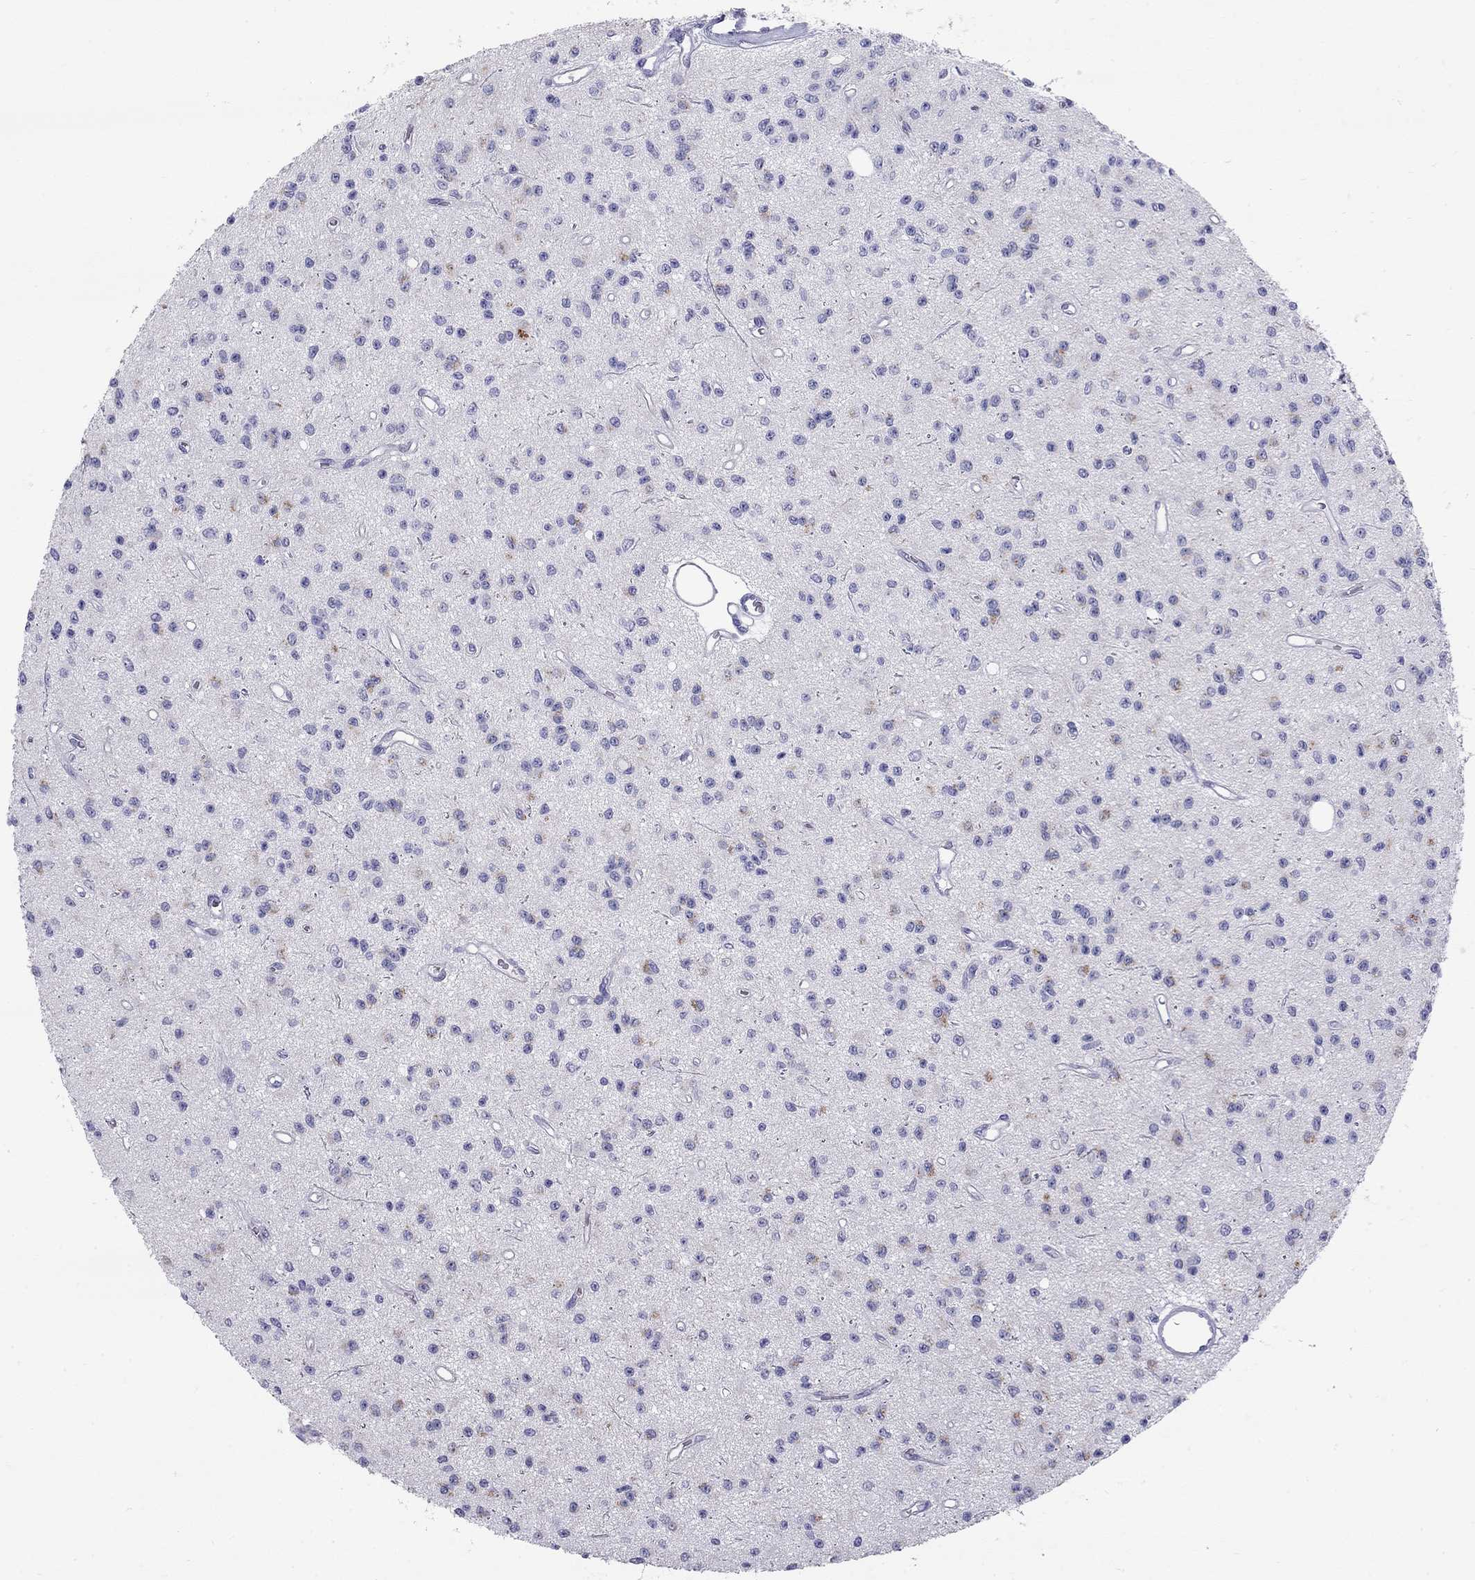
{"staining": {"intensity": "negative", "quantity": "none", "location": "none"}, "tissue": "glioma", "cell_type": "Tumor cells", "image_type": "cancer", "snomed": [{"axis": "morphology", "description": "Glioma, malignant, Low grade"}, {"axis": "topography", "description": "Brain"}], "caption": "Low-grade glioma (malignant) was stained to show a protein in brown. There is no significant staining in tumor cells. Nuclei are stained in blue.", "gene": "TDRD6", "patient": {"sex": "female", "age": 45}}